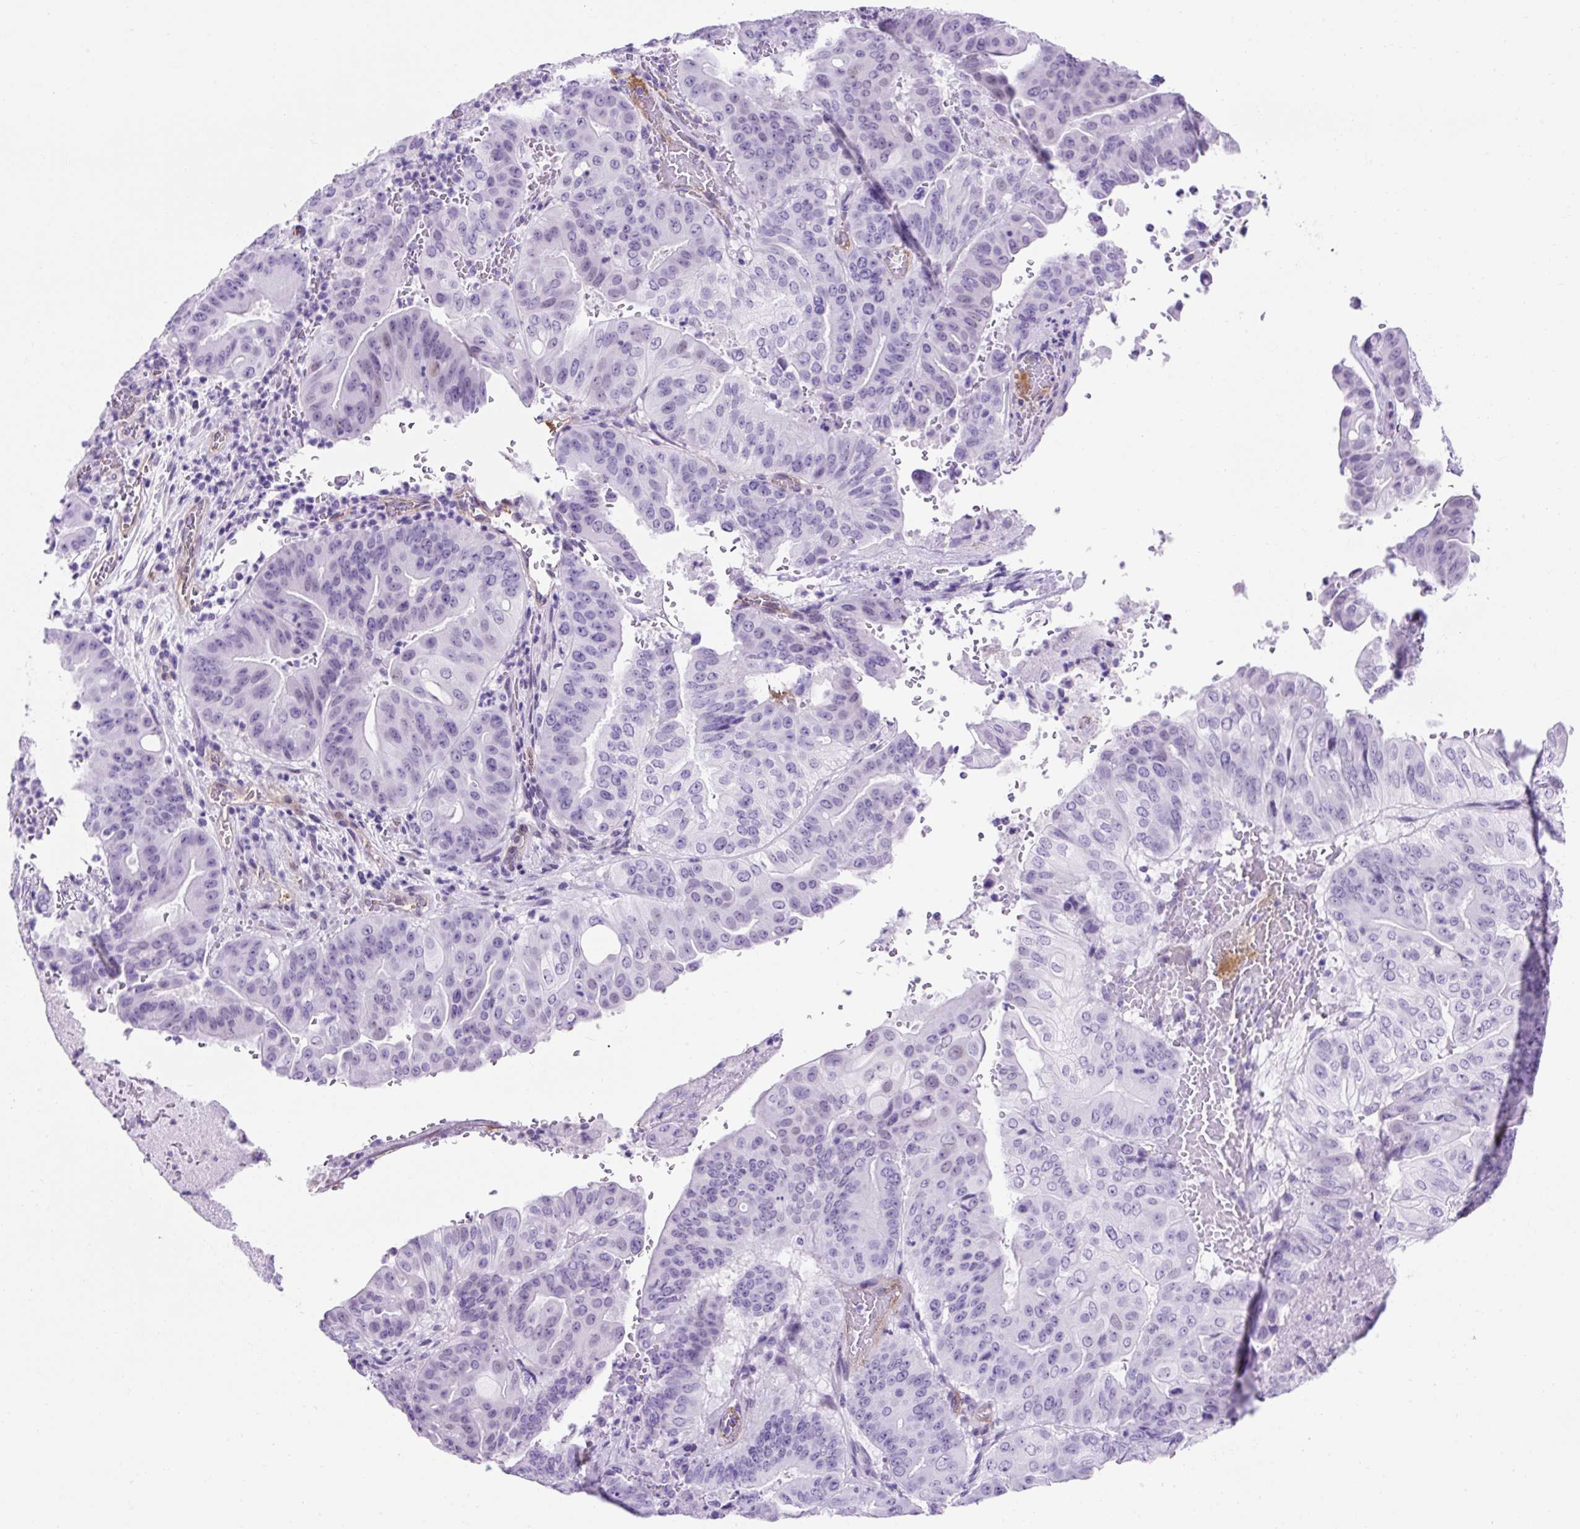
{"staining": {"intensity": "negative", "quantity": "none", "location": "none"}, "tissue": "pancreatic cancer", "cell_type": "Tumor cells", "image_type": "cancer", "snomed": [{"axis": "morphology", "description": "Adenocarcinoma, NOS"}, {"axis": "topography", "description": "Pancreas"}], "caption": "A high-resolution photomicrograph shows IHC staining of pancreatic adenocarcinoma, which demonstrates no significant staining in tumor cells.", "gene": "KRT12", "patient": {"sex": "female", "age": 77}}